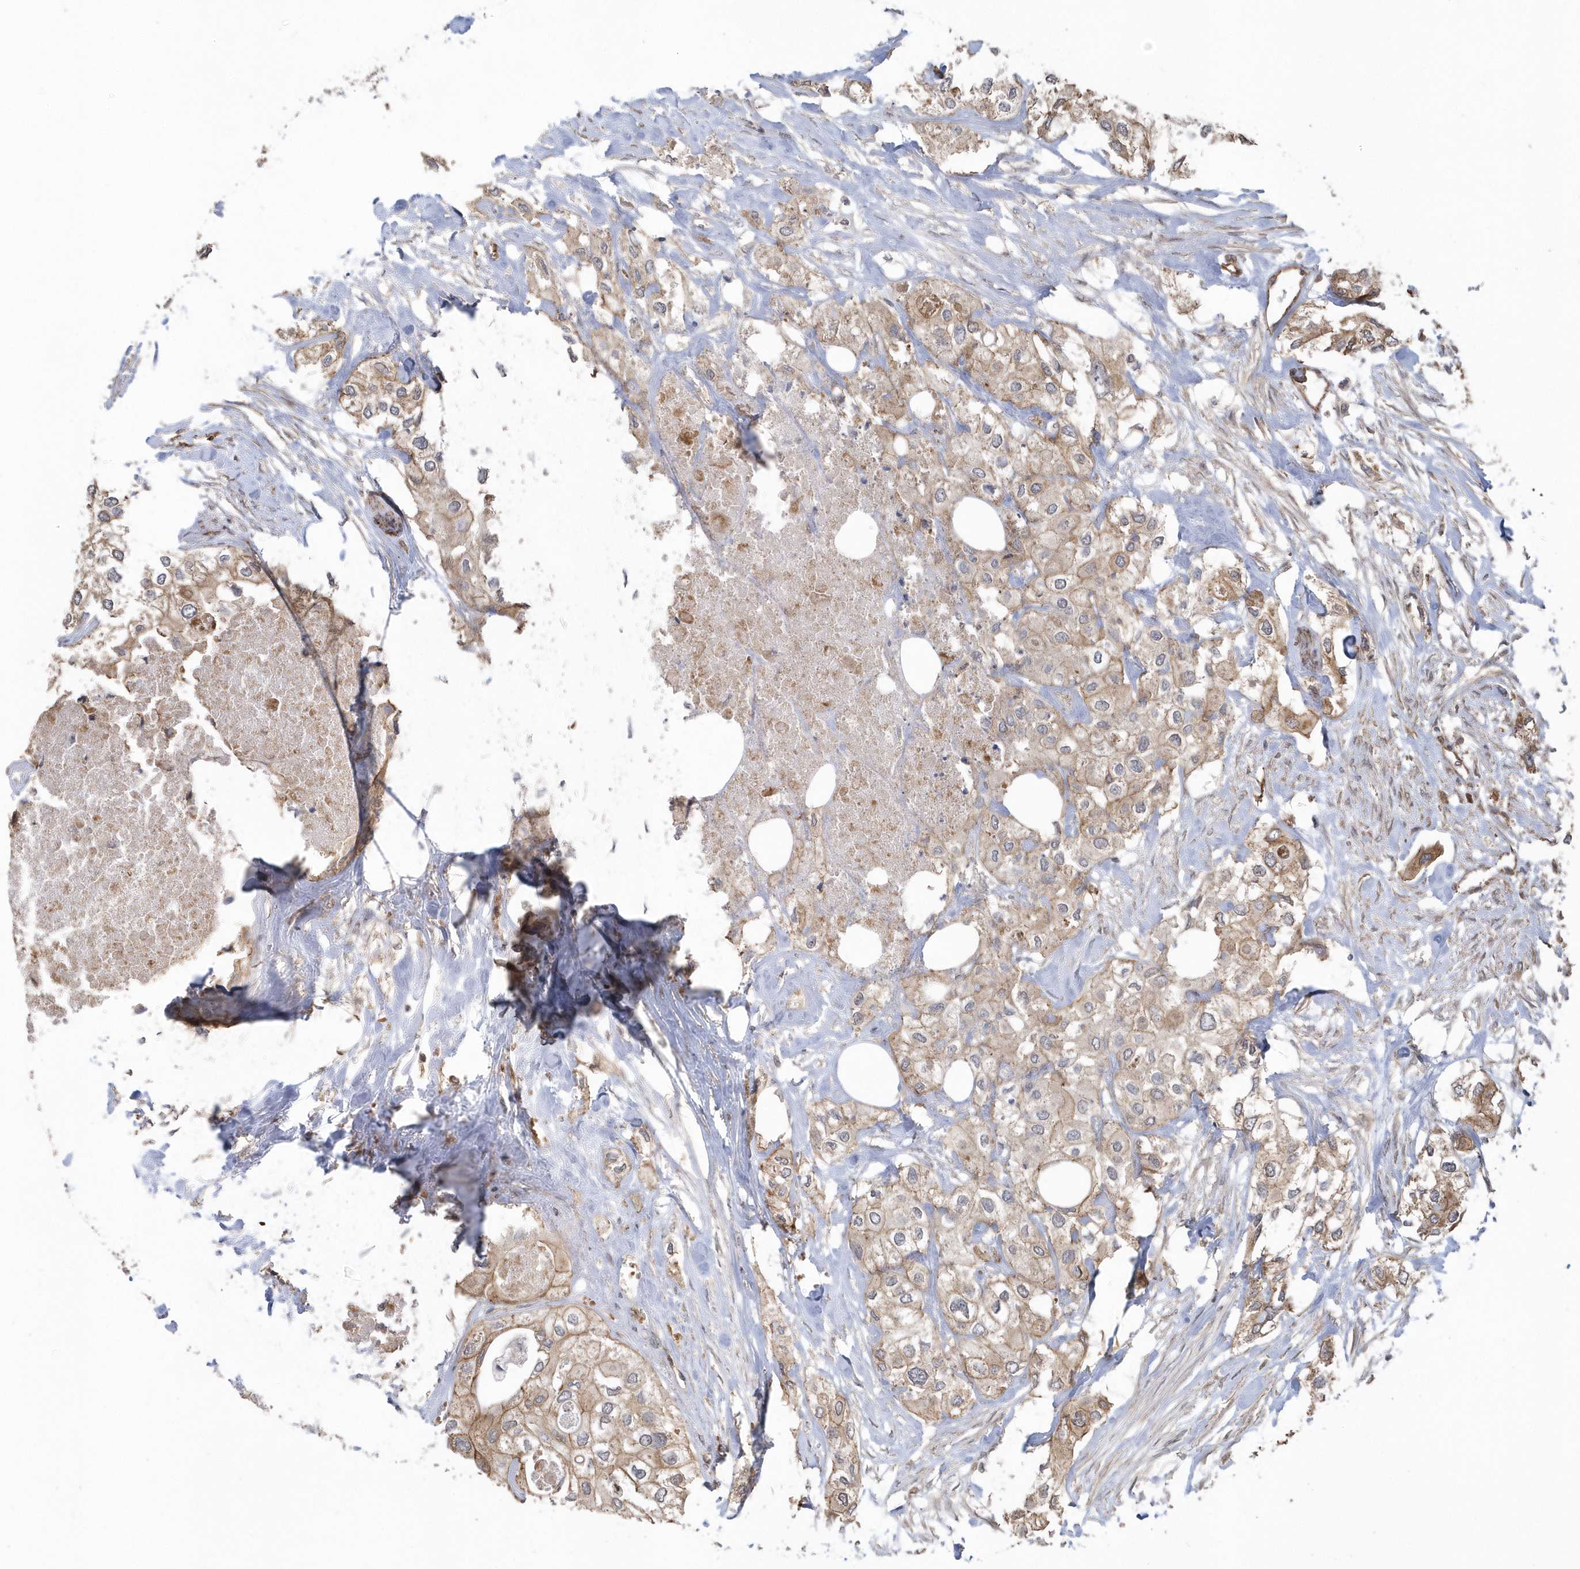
{"staining": {"intensity": "moderate", "quantity": ">75%", "location": "cytoplasmic/membranous"}, "tissue": "urothelial cancer", "cell_type": "Tumor cells", "image_type": "cancer", "snomed": [{"axis": "morphology", "description": "Urothelial carcinoma, High grade"}, {"axis": "topography", "description": "Urinary bladder"}], "caption": "IHC of human urothelial carcinoma (high-grade) demonstrates medium levels of moderate cytoplasmic/membranous positivity in approximately >75% of tumor cells. The staining was performed using DAB, with brown indicating positive protein expression. Nuclei are stained blue with hematoxylin.", "gene": "HERPUD1", "patient": {"sex": "male", "age": 64}}